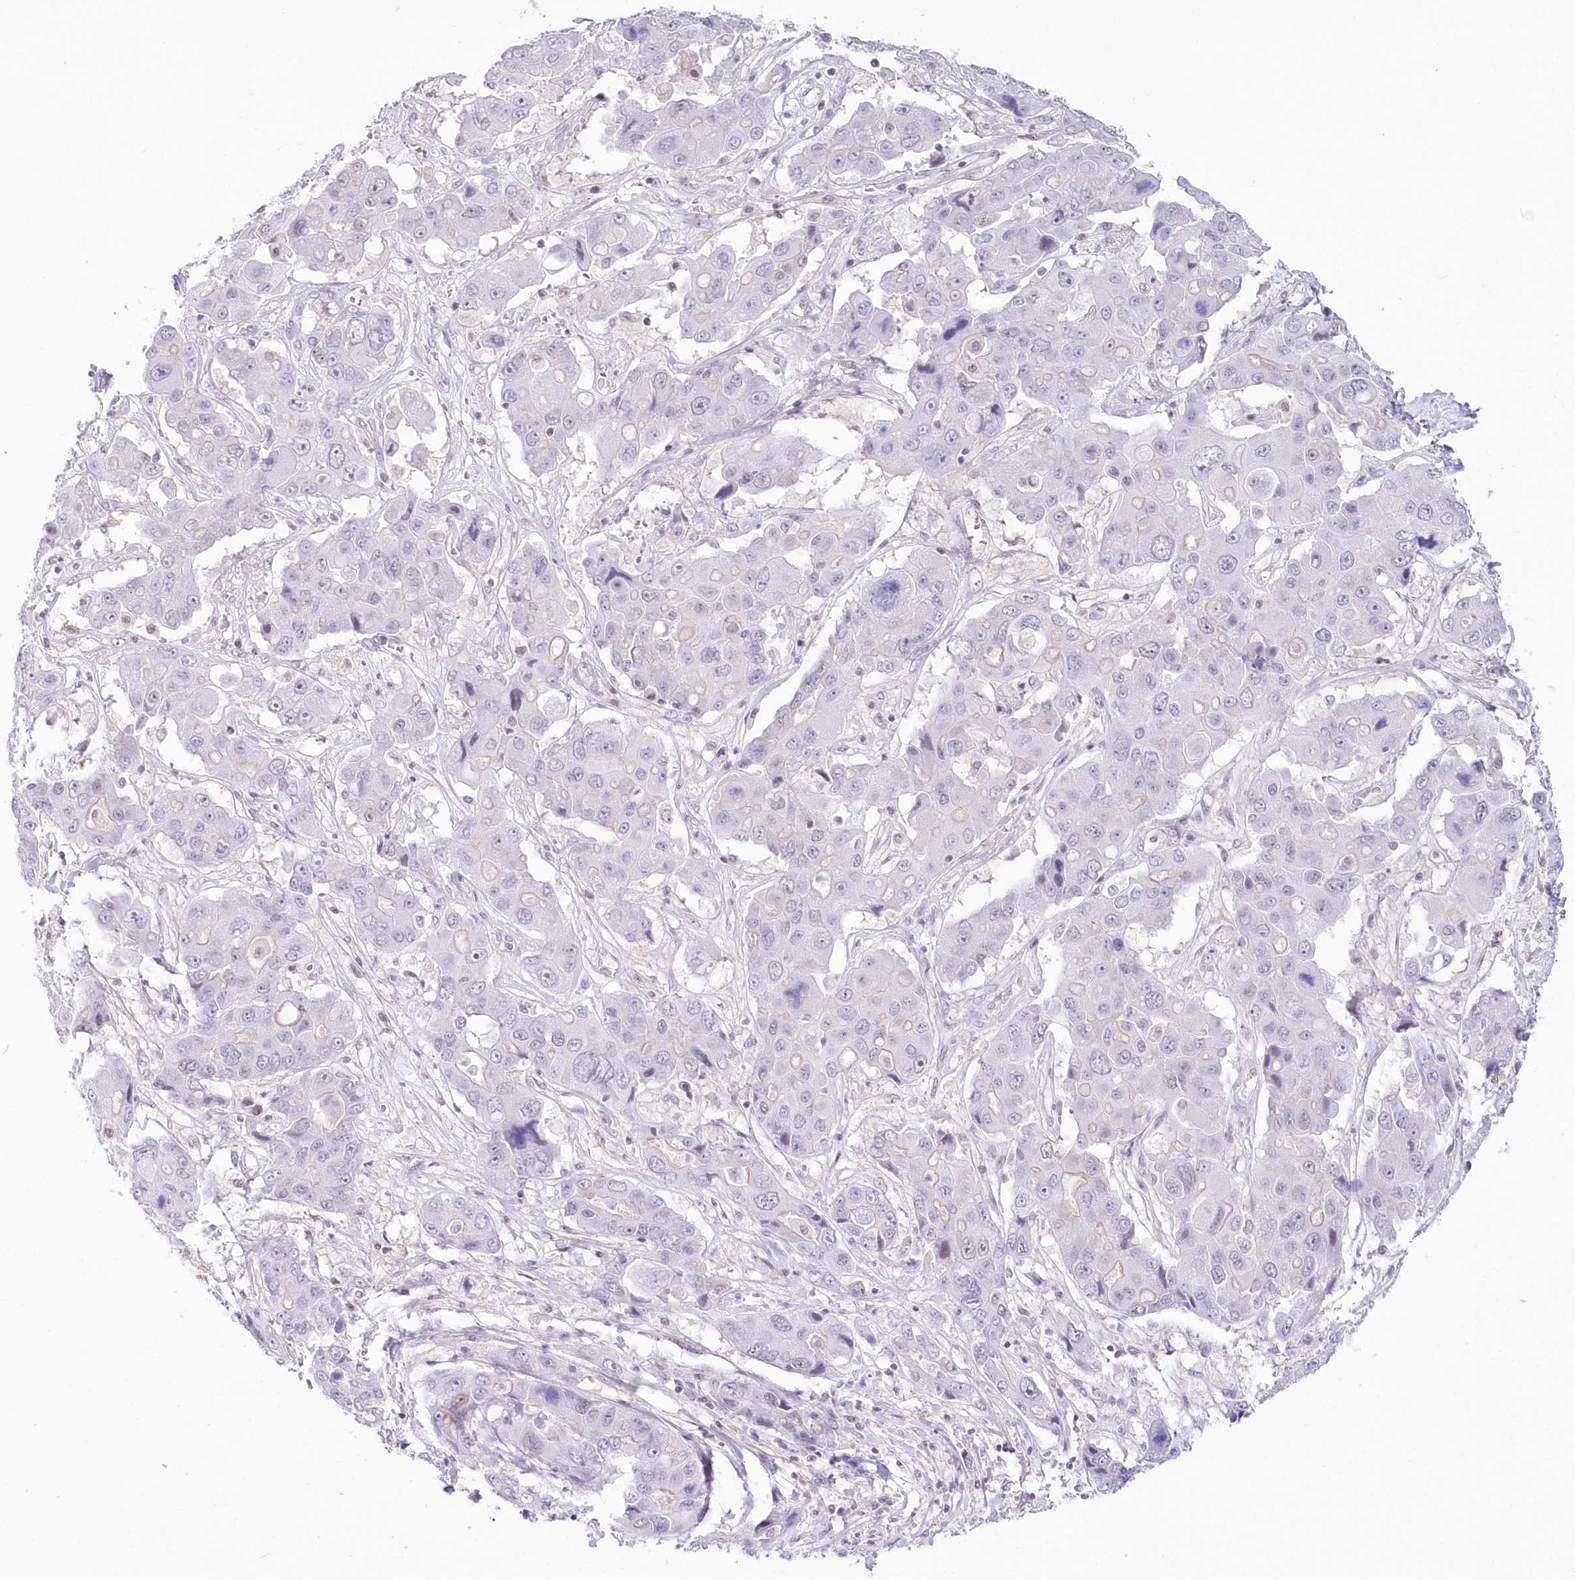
{"staining": {"intensity": "negative", "quantity": "none", "location": "none"}, "tissue": "liver cancer", "cell_type": "Tumor cells", "image_type": "cancer", "snomed": [{"axis": "morphology", "description": "Cholangiocarcinoma"}, {"axis": "topography", "description": "Liver"}], "caption": "Tumor cells are negative for brown protein staining in liver cancer.", "gene": "UBA6", "patient": {"sex": "male", "age": 67}}